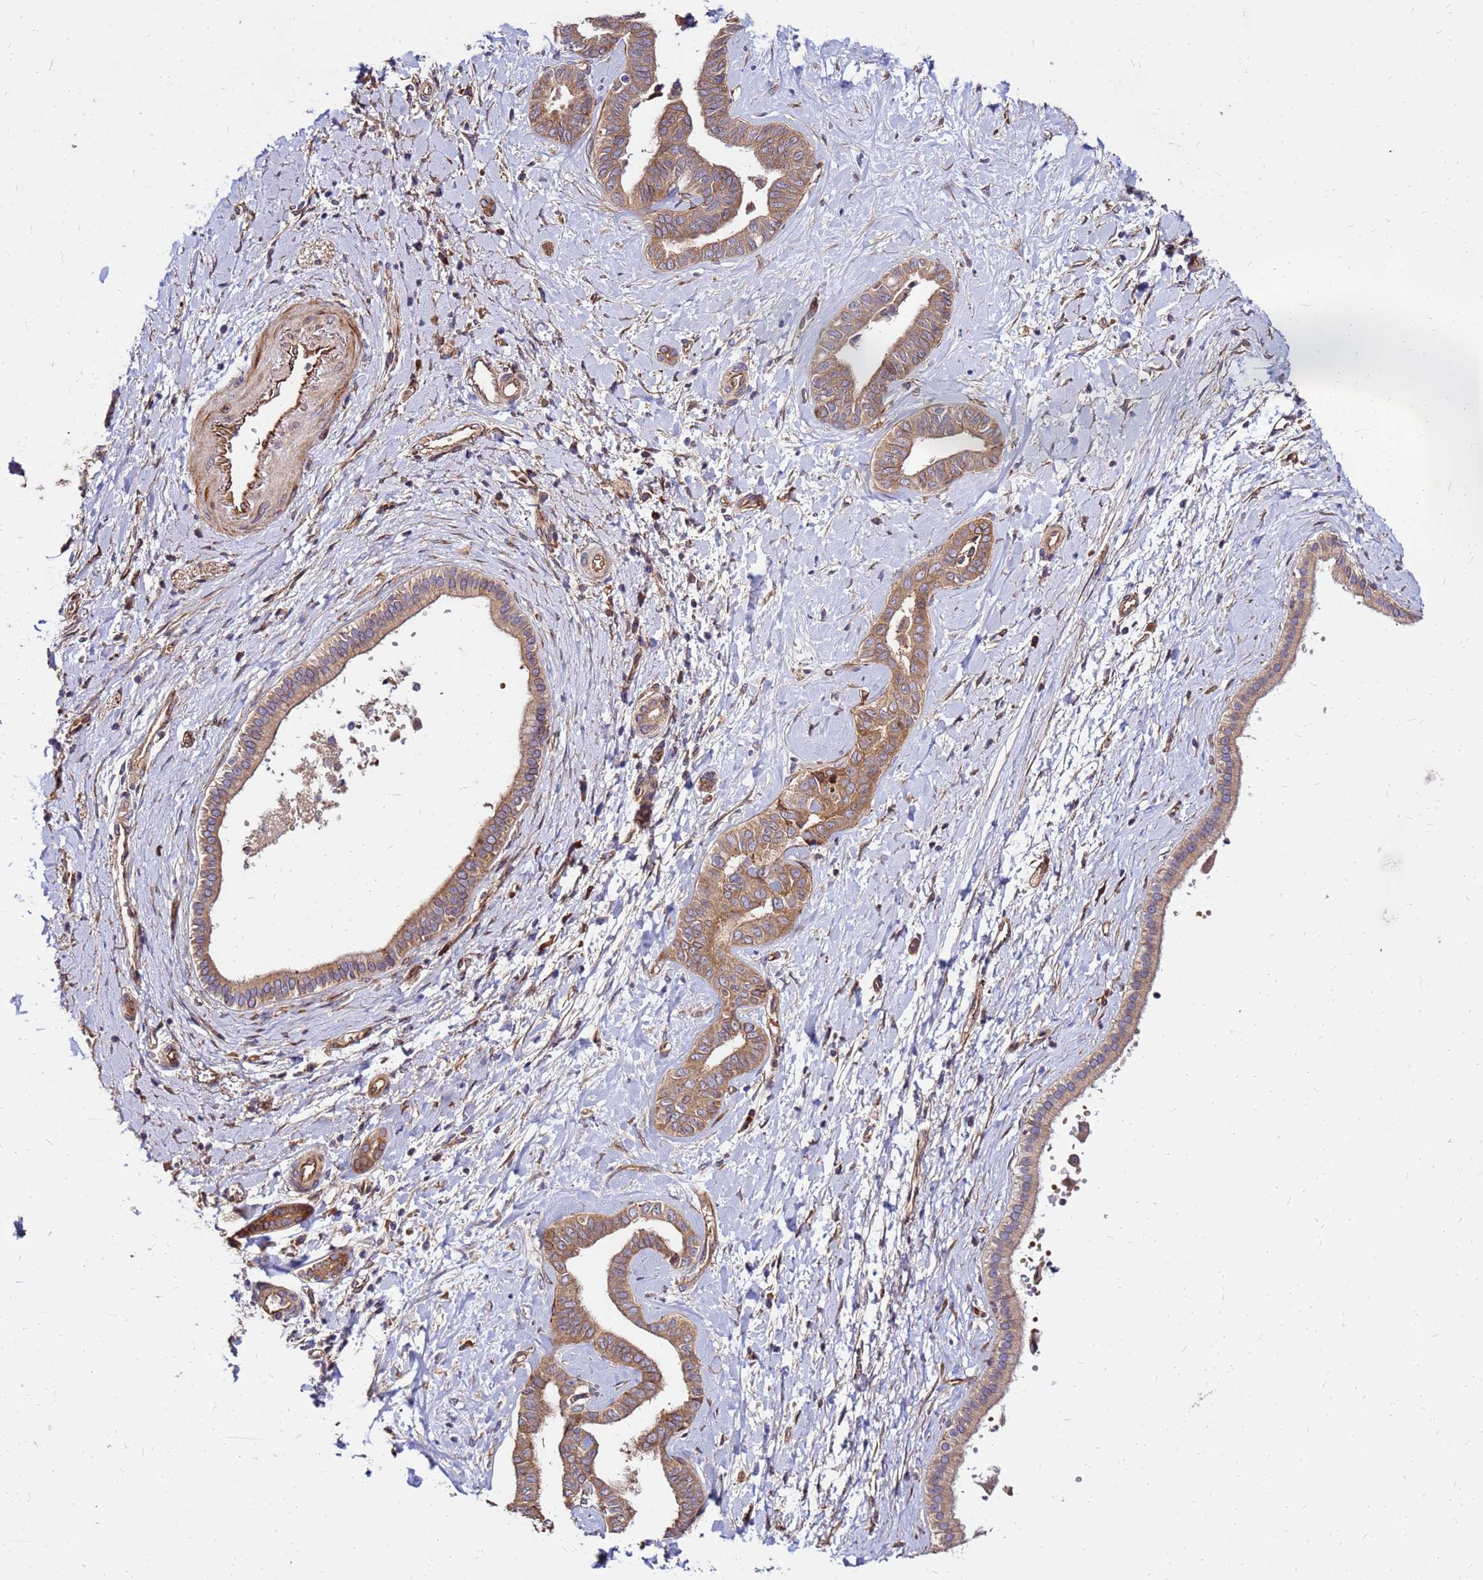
{"staining": {"intensity": "moderate", "quantity": ">75%", "location": "cytoplasmic/membranous"}, "tissue": "liver cancer", "cell_type": "Tumor cells", "image_type": "cancer", "snomed": [{"axis": "morphology", "description": "Cholangiocarcinoma"}, {"axis": "topography", "description": "Liver"}], "caption": "The photomicrograph shows immunohistochemical staining of liver cholangiocarcinoma. There is moderate cytoplasmic/membranous expression is appreciated in approximately >75% of tumor cells. The protein is stained brown, and the nuclei are stained in blue (DAB IHC with brightfield microscopy, high magnification).", "gene": "WWC2", "patient": {"sex": "female", "age": 77}}